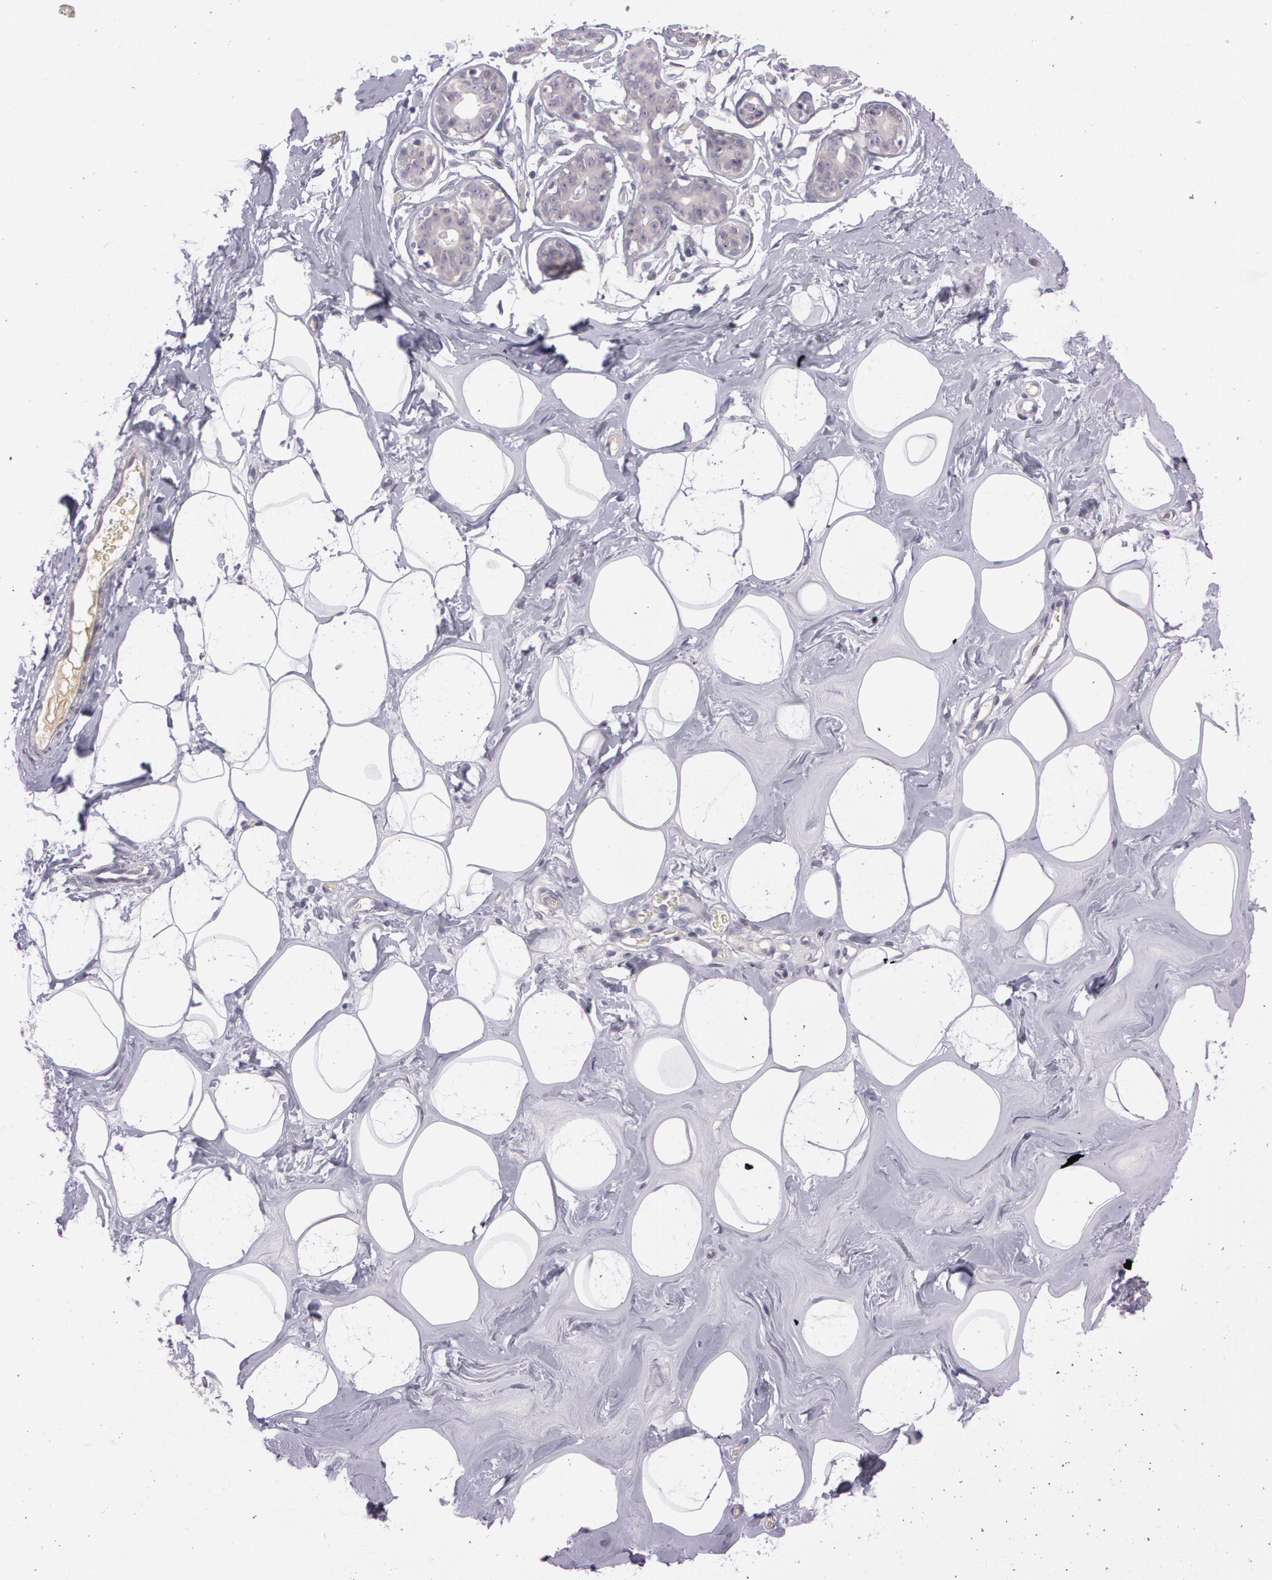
{"staining": {"intensity": "negative", "quantity": "none", "location": "none"}, "tissue": "breast", "cell_type": "Adipocytes", "image_type": "normal", "snomed": [{"axis": "morphology", "description": "Normal tissue, NOS"}, {"axis": "morphology", "description": "Fibrosis, NOS"}, {"axis": "topography", "description": "Breast"}], "caption": "DAB immunohistochemical staining of benign breast exhibits no significant staining in adipocytes.", "gene": "MXRA5", "patient": {"sex": "female", "age": 39}}